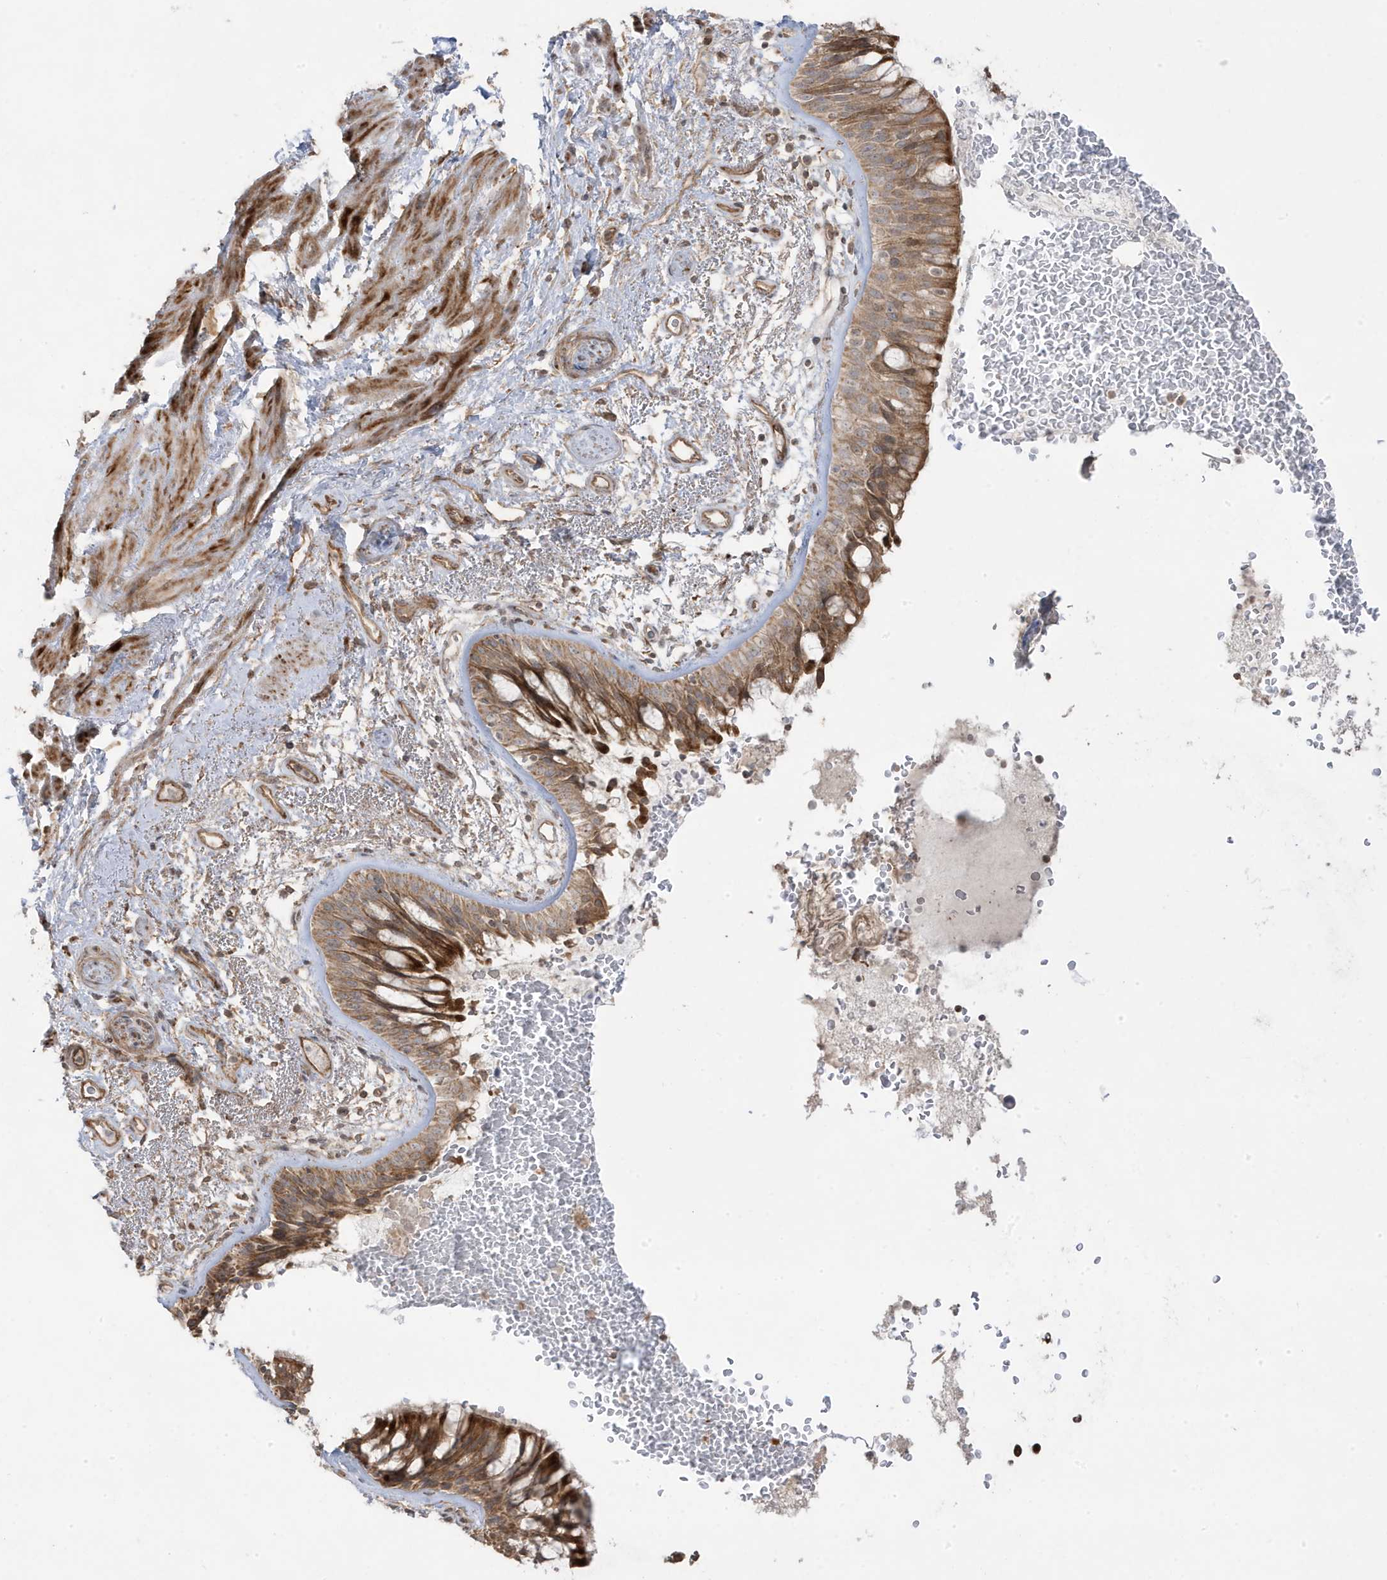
{"staining": {"intensity": "moderate", "quantity": ">75%", "location": "cytoplasmic/membranous"}, "tissue": "bronchus", "cell_type": "Respiratory epithelial cells", "image_type": "normal", "snomed": [{"axis": "morphology", "description": "Normal tissue, NOS"}, {"axis": "morphology", "description": "Squamous cell carcinoma, NOS"}, {"axis": "topography", "description": "Lymph node"}, {"axis": "topography", "description": "Bronchus"}, {"axis": "topography", "description": "Lung"}], "caption": "Benign bronchus was stained to show a protein in brown. There is medium levels of moderate cytoplasmic/membranous positivity in approximately >75% of respiratory epithelial cells. (Brightfield microscopy of DAB IHC at high magnification).", "gene": "DNAJC12", "patient": {"sex": "male", "age": 66}}